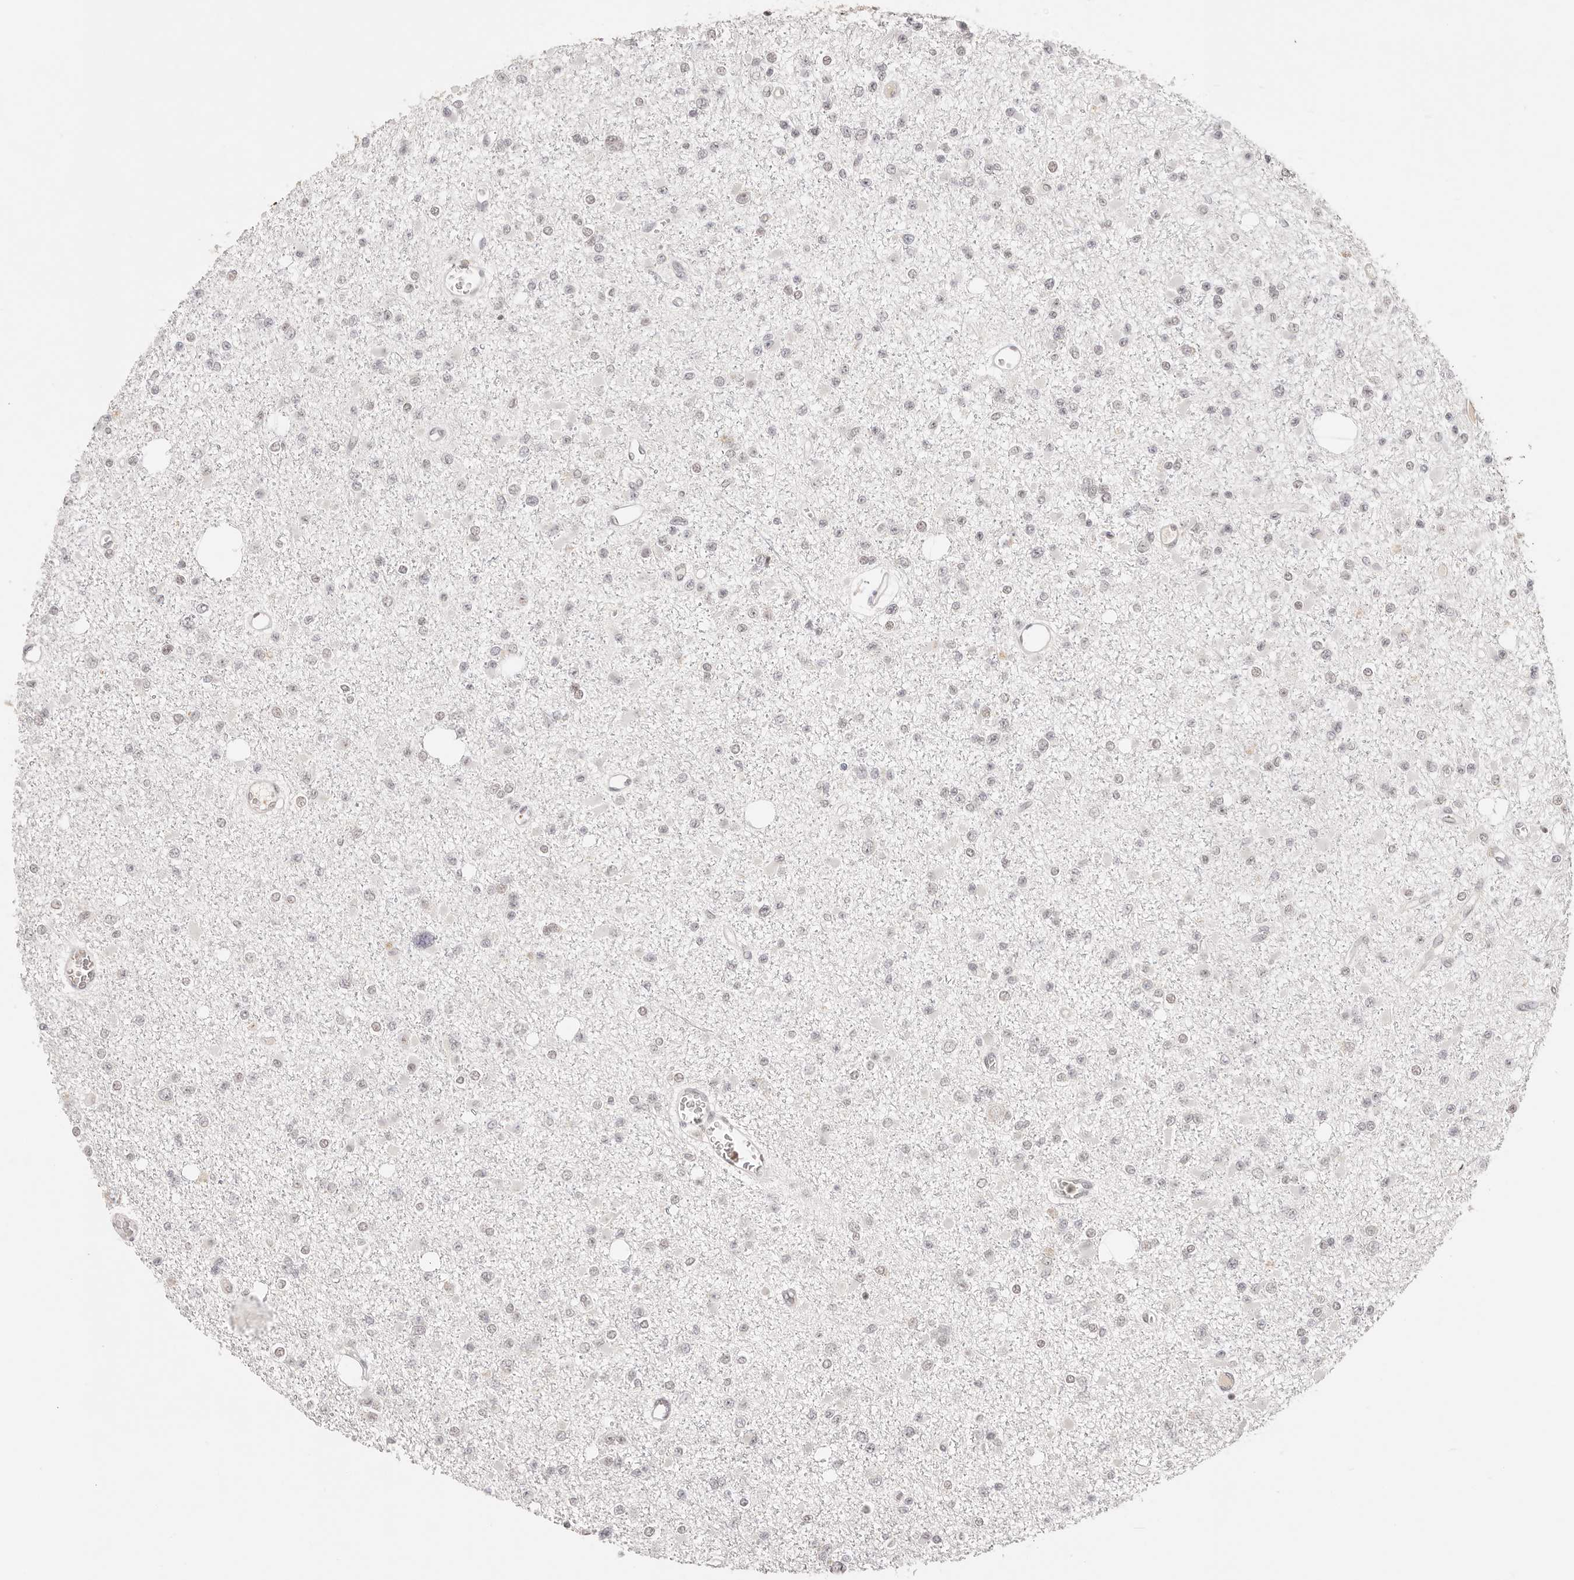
{"staining": {"intensity": "negative", "quantity": "none", "location": "none"}, "tissue": "glioma", "cell_type": "Tumor cells", "image_type": "cancer", "snomed": [{"axis": "morphology", "description": "Glioma, malignant, Low grade"}, {"axis": "topography", "description": "Brain"}], "caption": "DAB (3,3'-diaminobenzidine) immunohistochemical staining of human malignant low-grade glioma shows no significant positivity in tumor cells.", "gene": "RFC3", "patient": {"sex": "female", "age": 22}}